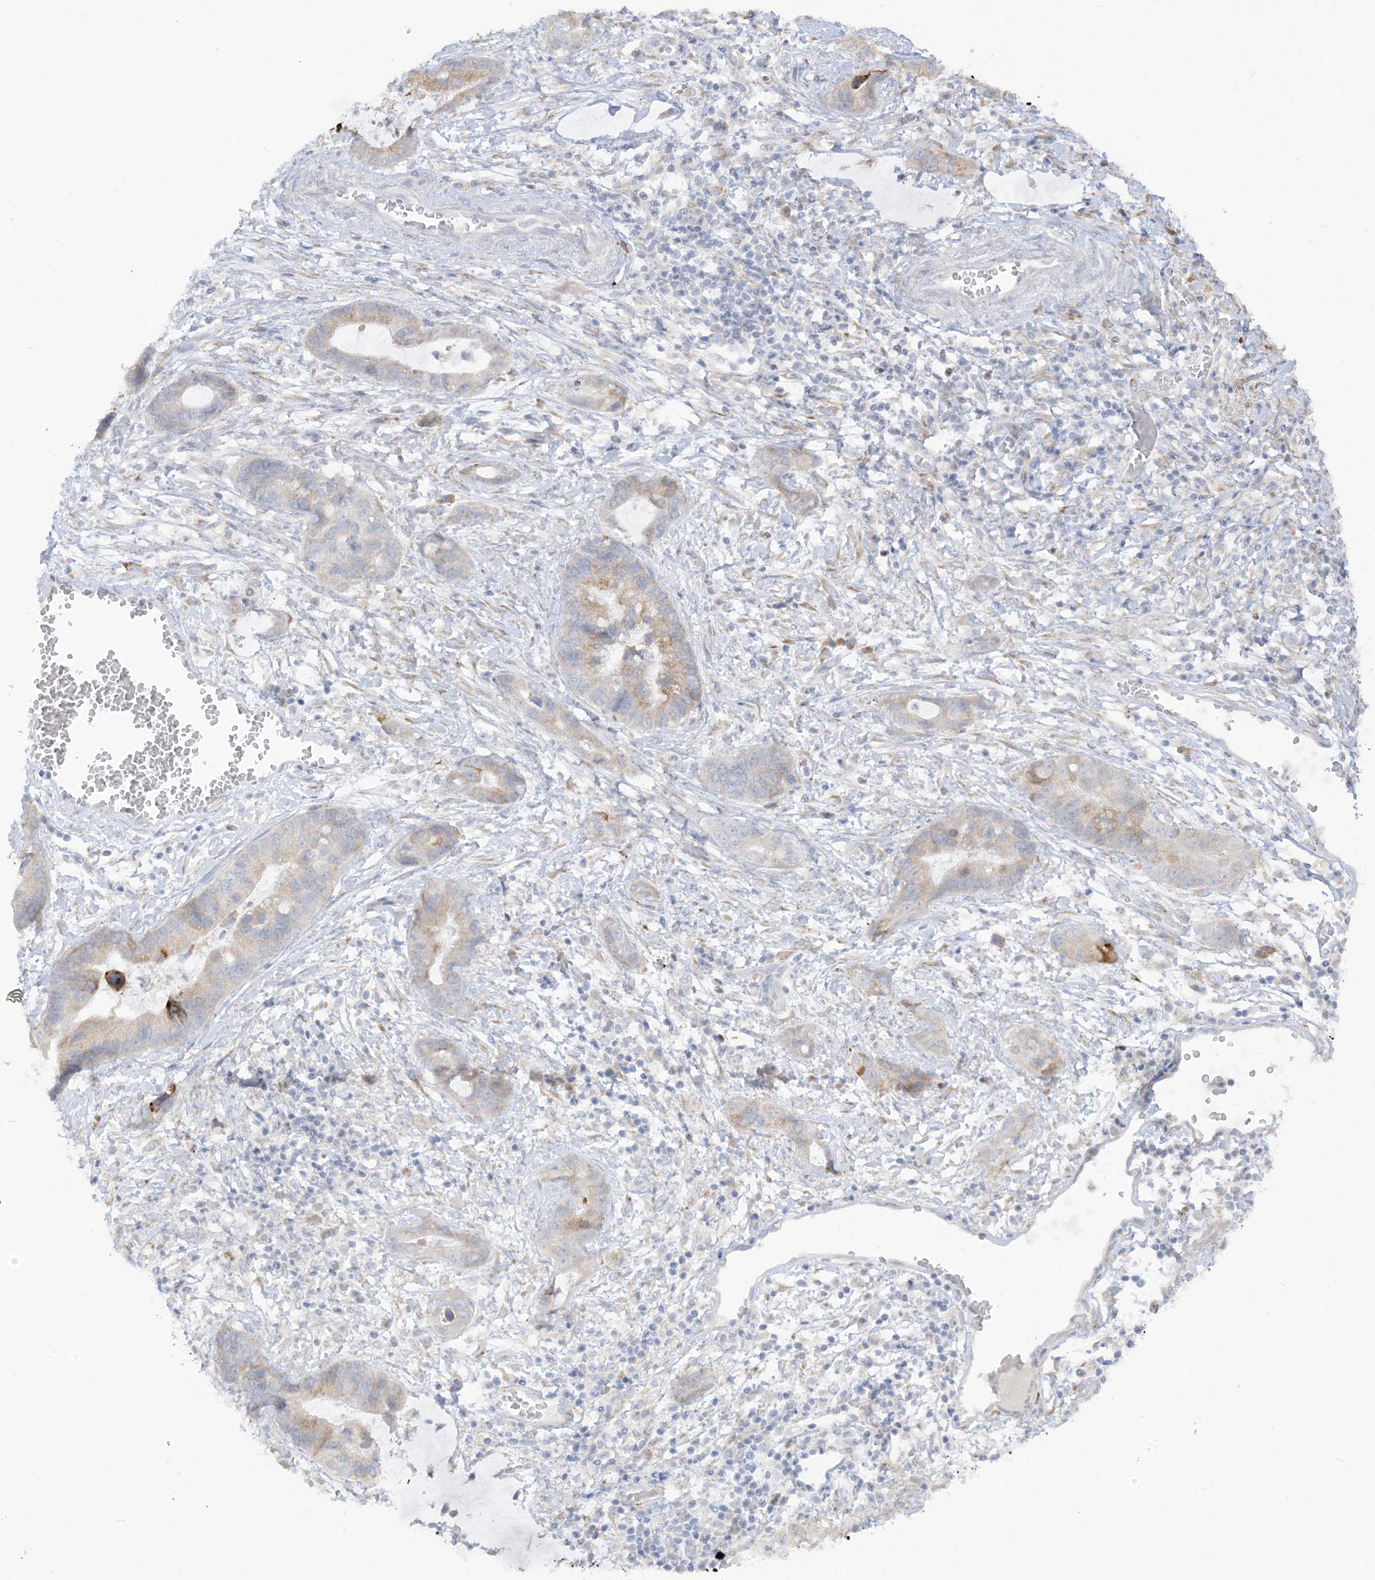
{"staining": {"intensity": "moderate", "quantity": "<25%", "location": "cytoplasmic/membranous"}, "tissue": "cervical cancer", "cell_type": "Tumor cells", "image_type": "cancer", "snomed": [{"axis": "morphology", "description": "Adenocarcinoma, NOS"}, {"axis": "topography", "description": "Cervix"}], "caption": "The histopathology image exhibits immunohistochemical staining of adenocarcinoma (cervical). There is moderate cytoplasmic/membranous staining is identified in about <25% of tumor cells.", "gene": "LOXL3", "patient": {"sex": "female", "age": 44}}